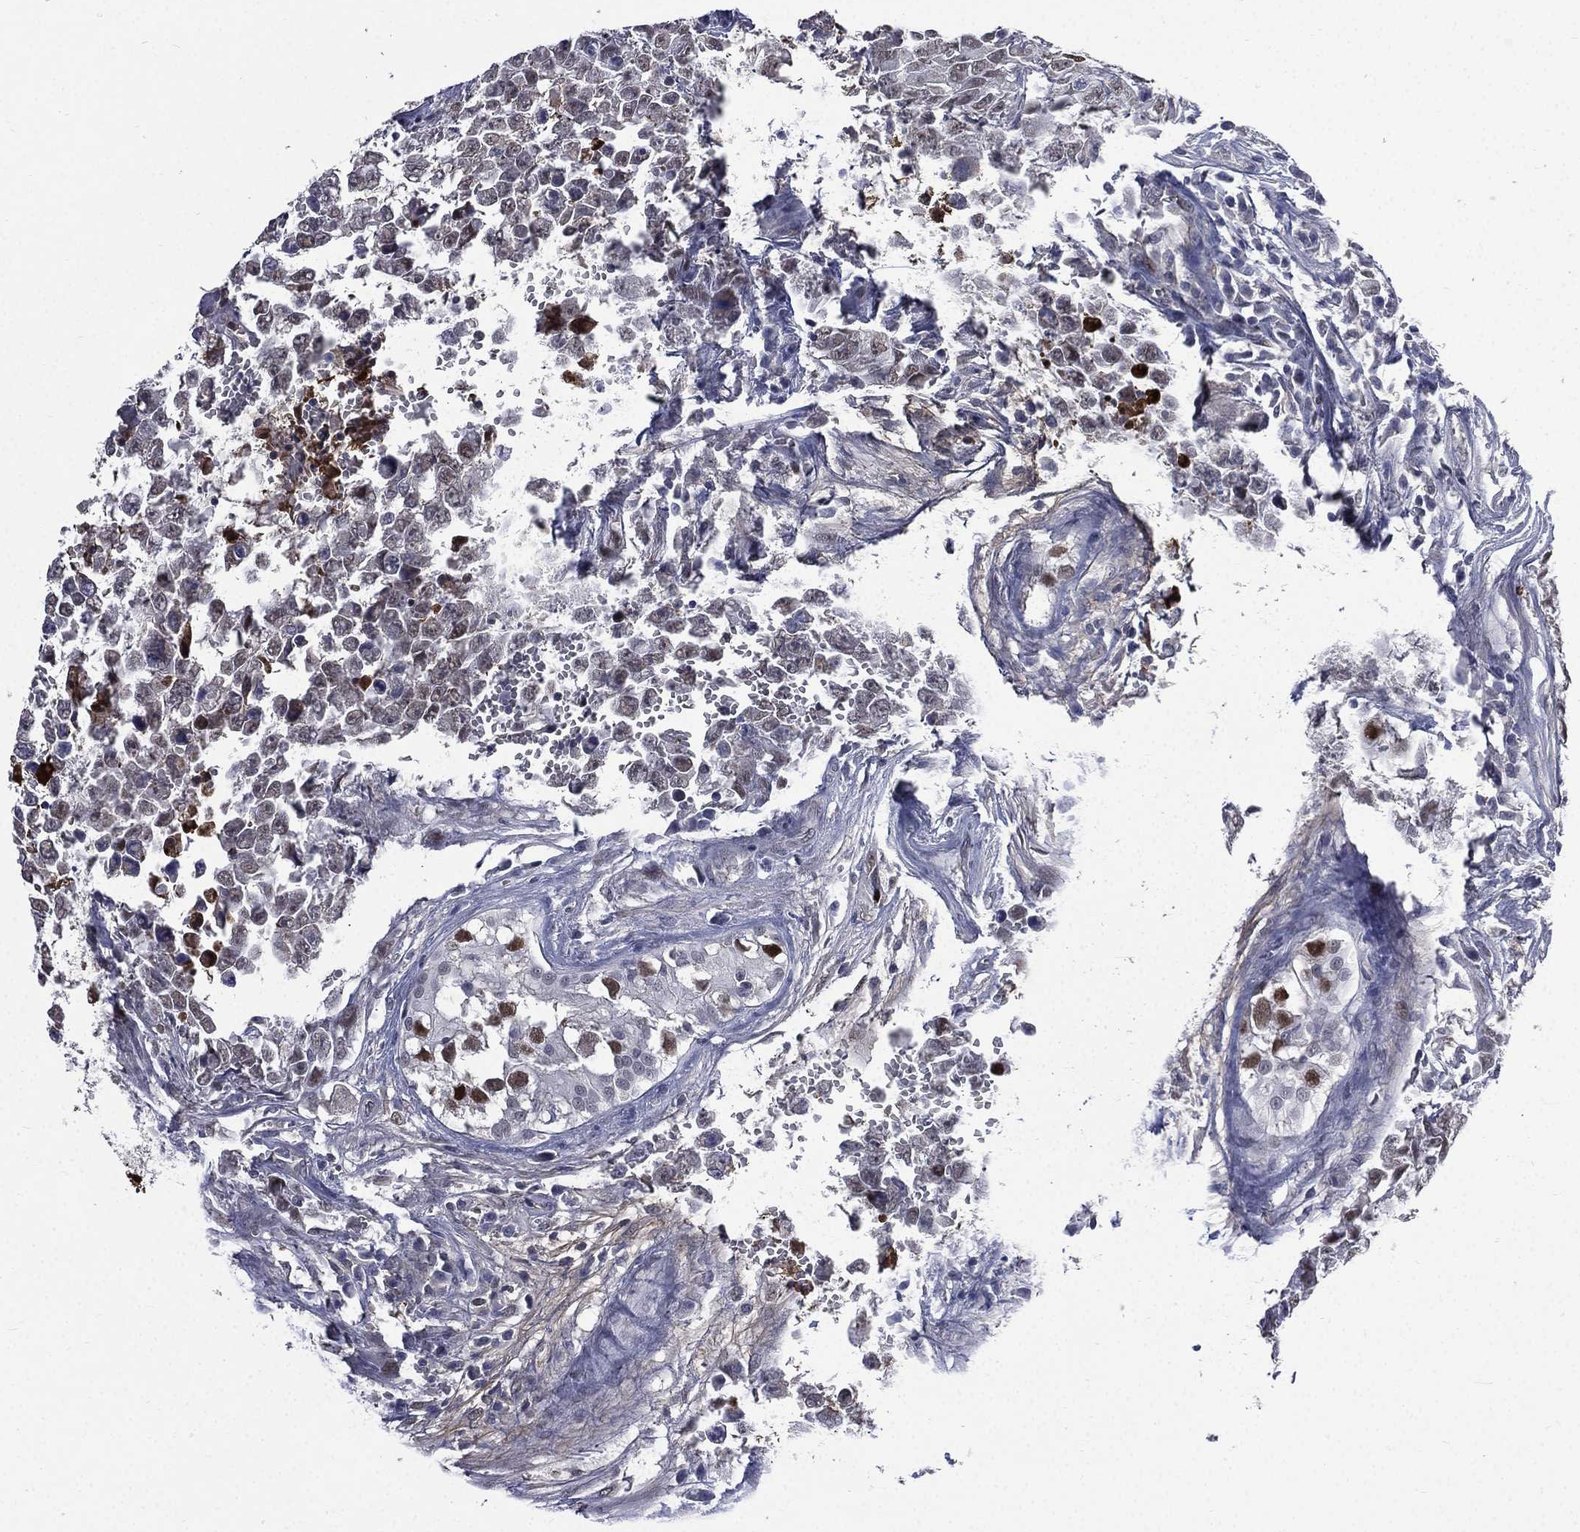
{"staining": {"intensity": "negative", "quantity": "none", "location": "none"}, "tissue": "testis cancer", "cell_type": "Tumor cells", "image_type": "cancer", "snomed": [{"axis": "morphology", "description": "Carcinoma, Embryonal, NOS"}, {"axis": "topography", "description": "Testis"}], "caption": "This image is of testis embryonal carcinoma stained with IHC to label a protein in brown with the nuclei are counter-stained blue. There is no staining in tumor cells.", "gene": "FGG", "patient": {"sex": "male", "age": 23}}